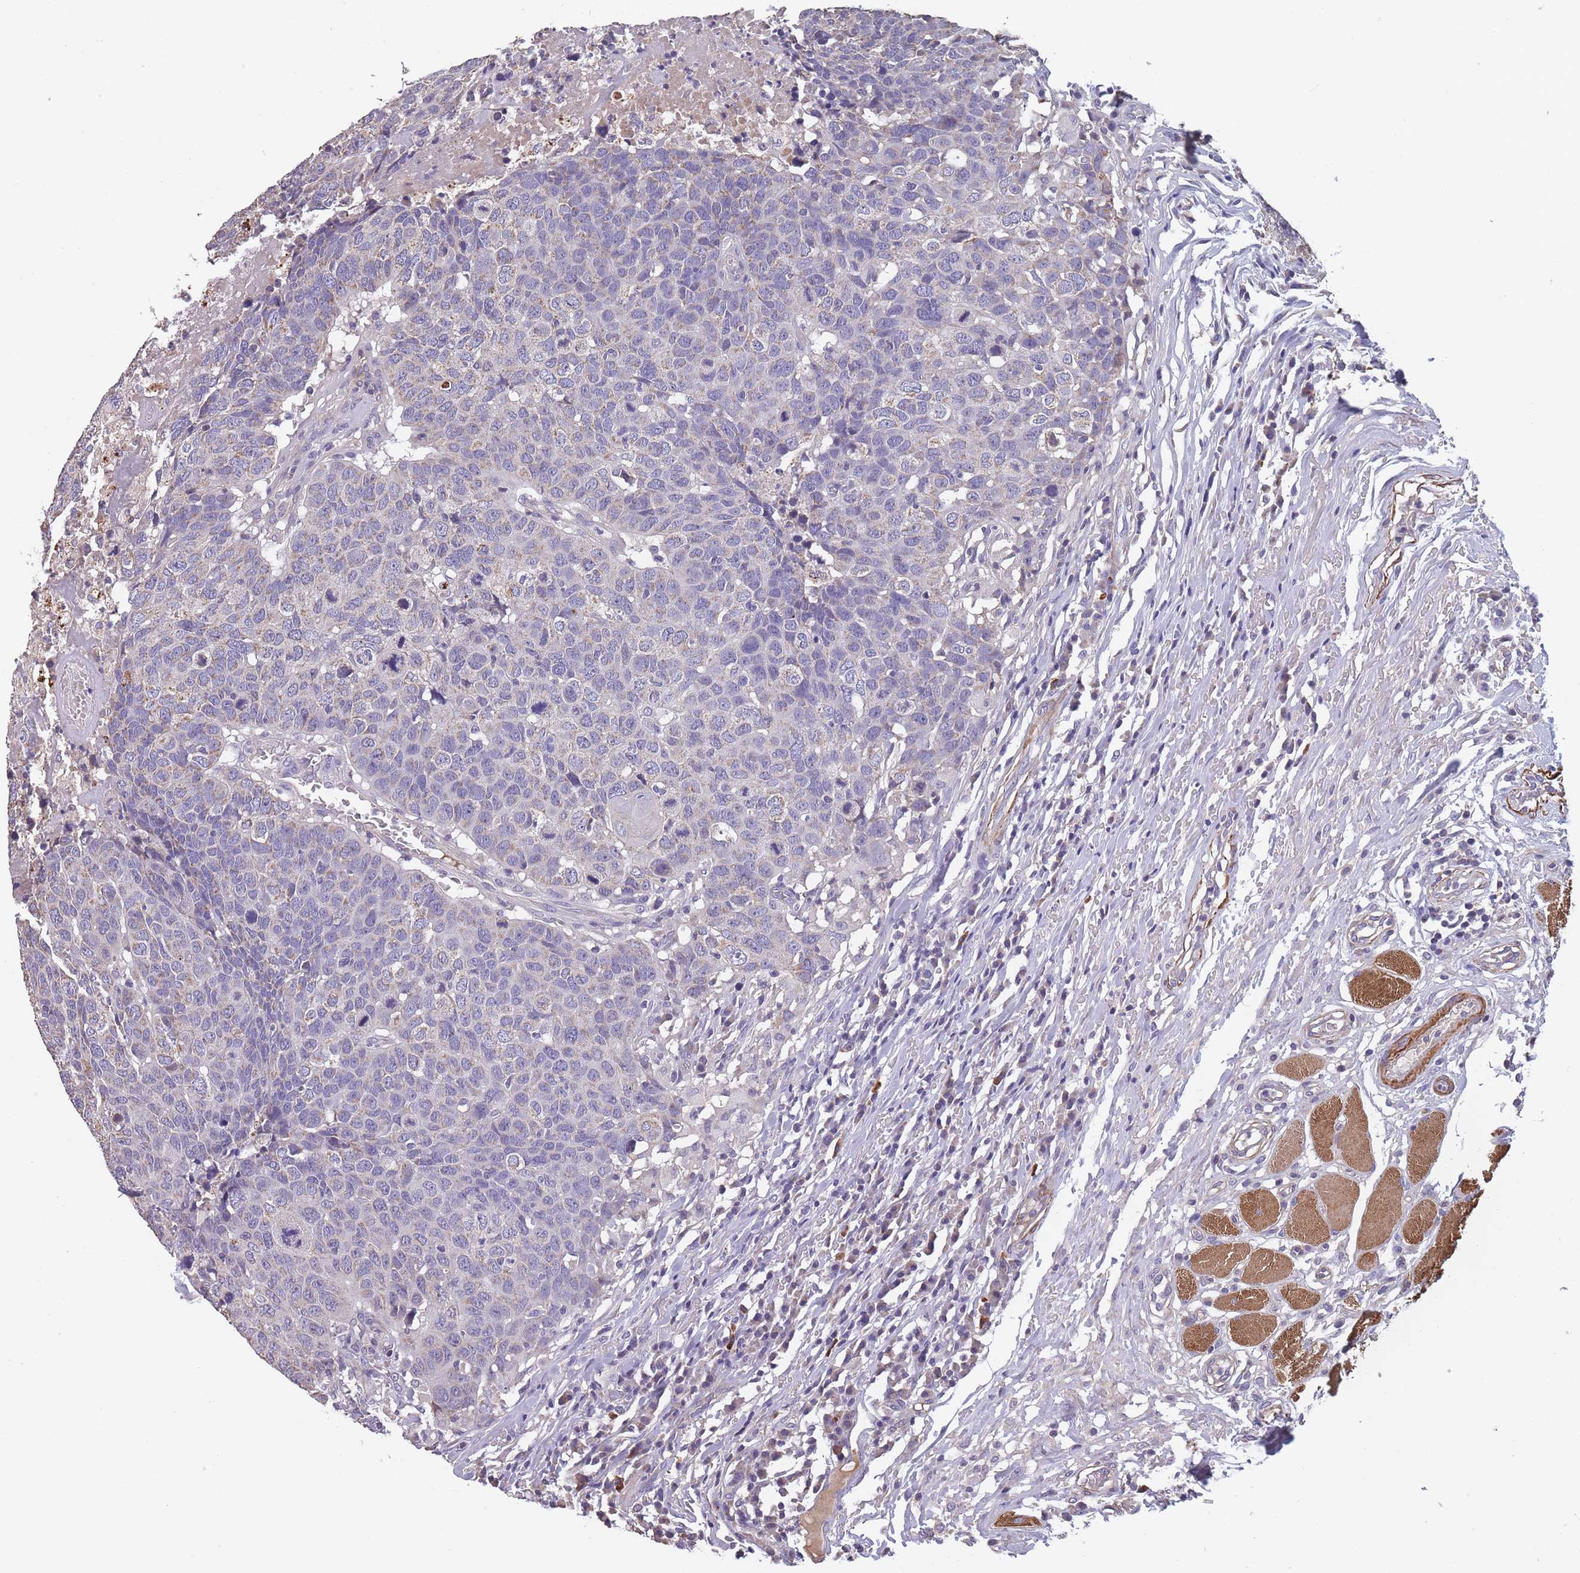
{"staining": {"intensity": "weak", "quantity": "<25%", "location": "cytoplasmic/membranous"}, "tissue": "head and neck cancer", "cell_type": "Tumor cells", "image_type": "cancer", "snomed": [{"axis": "morphology", "description": "Normal tissue, NOS"}, {"axis": "morphology", "description": "Squamous cell carcinoma, NOS"}, {"axis": "topography", "description": "Skeletal muscle"}, {"axis": "topography", "description": "Vascular tissue"}, {"axis": "topography", "description": "Peripheral nerve tissue"}, {"axis": "topography", "description": "Head-Neck"}], "caption": "Immunohistochemical staining of human squamous cell carcinoma (head and neck) demonstrates no significant positivity in tumor cells. Brightfield microscopy of immunohistochemistry stained with DAB (3,3'-diaminobenzidine) (brown) and hematoxylin (blue), captured at high magnification.", "gene": "TOMM40L", "patient": {"sex": "male", "age": 66}}